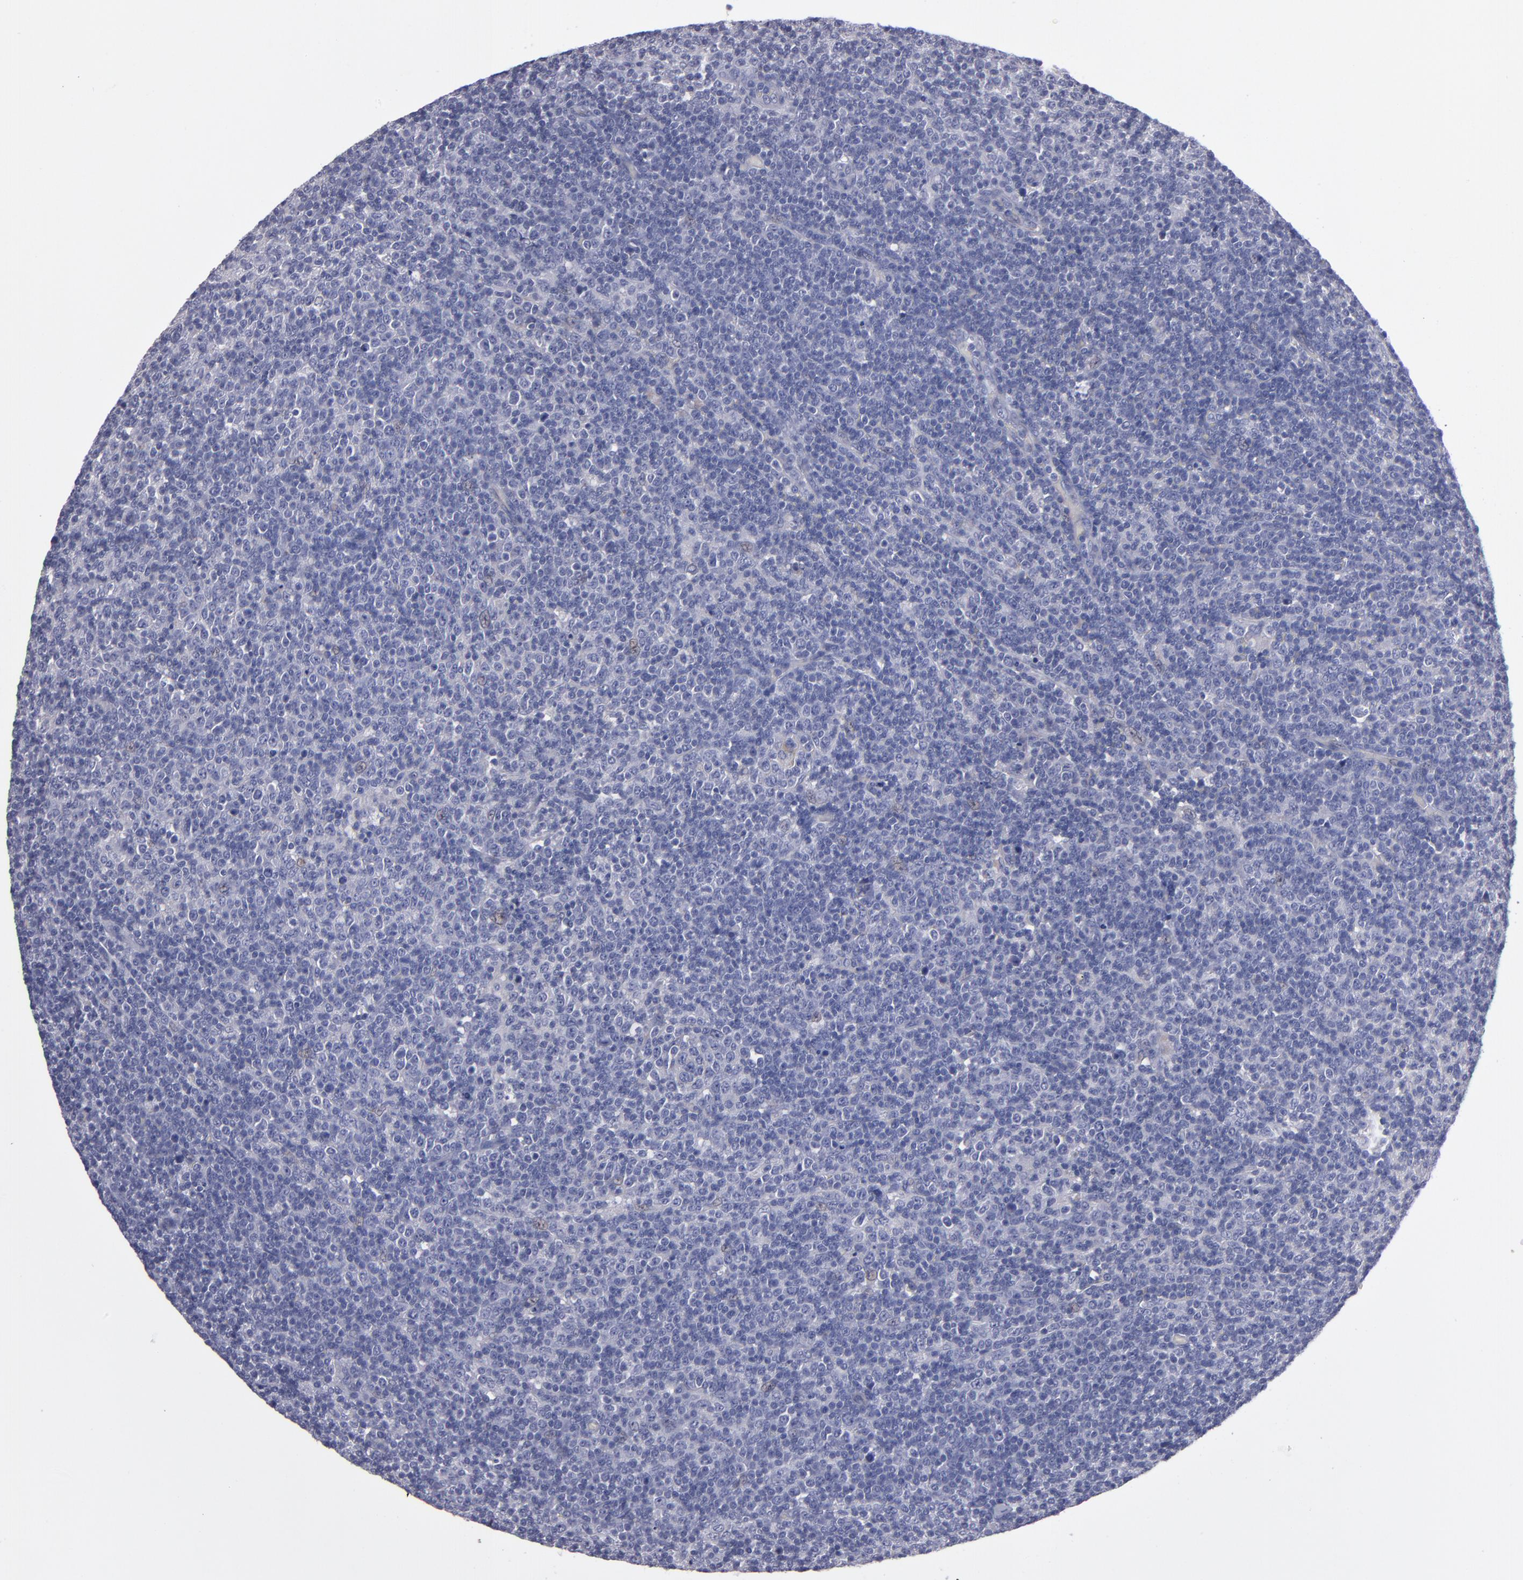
{"staining": {"intensity": "negative", "quantity": "none", "location": "none"}, "tissue": "lymphoma", "cell_type": "Tumor cells", "image_type": "cancer", "snomed": [{"axis": "morphology", "description": "Malignant lymphoma, non-Hodgkin's type, Low grade"}, {"axis": "topography", "description": "Lymph node"}], "caption": "Lymphoma was stained to show a protein in brown. There is no significant expression in tumor cells. (Stains: DAB IHC with hematoxylin counter stain, Microscopy: brightfield microscopy at high magnification).", "gene": "CDH3", "patient": {"sex": "male", "age": 70}}